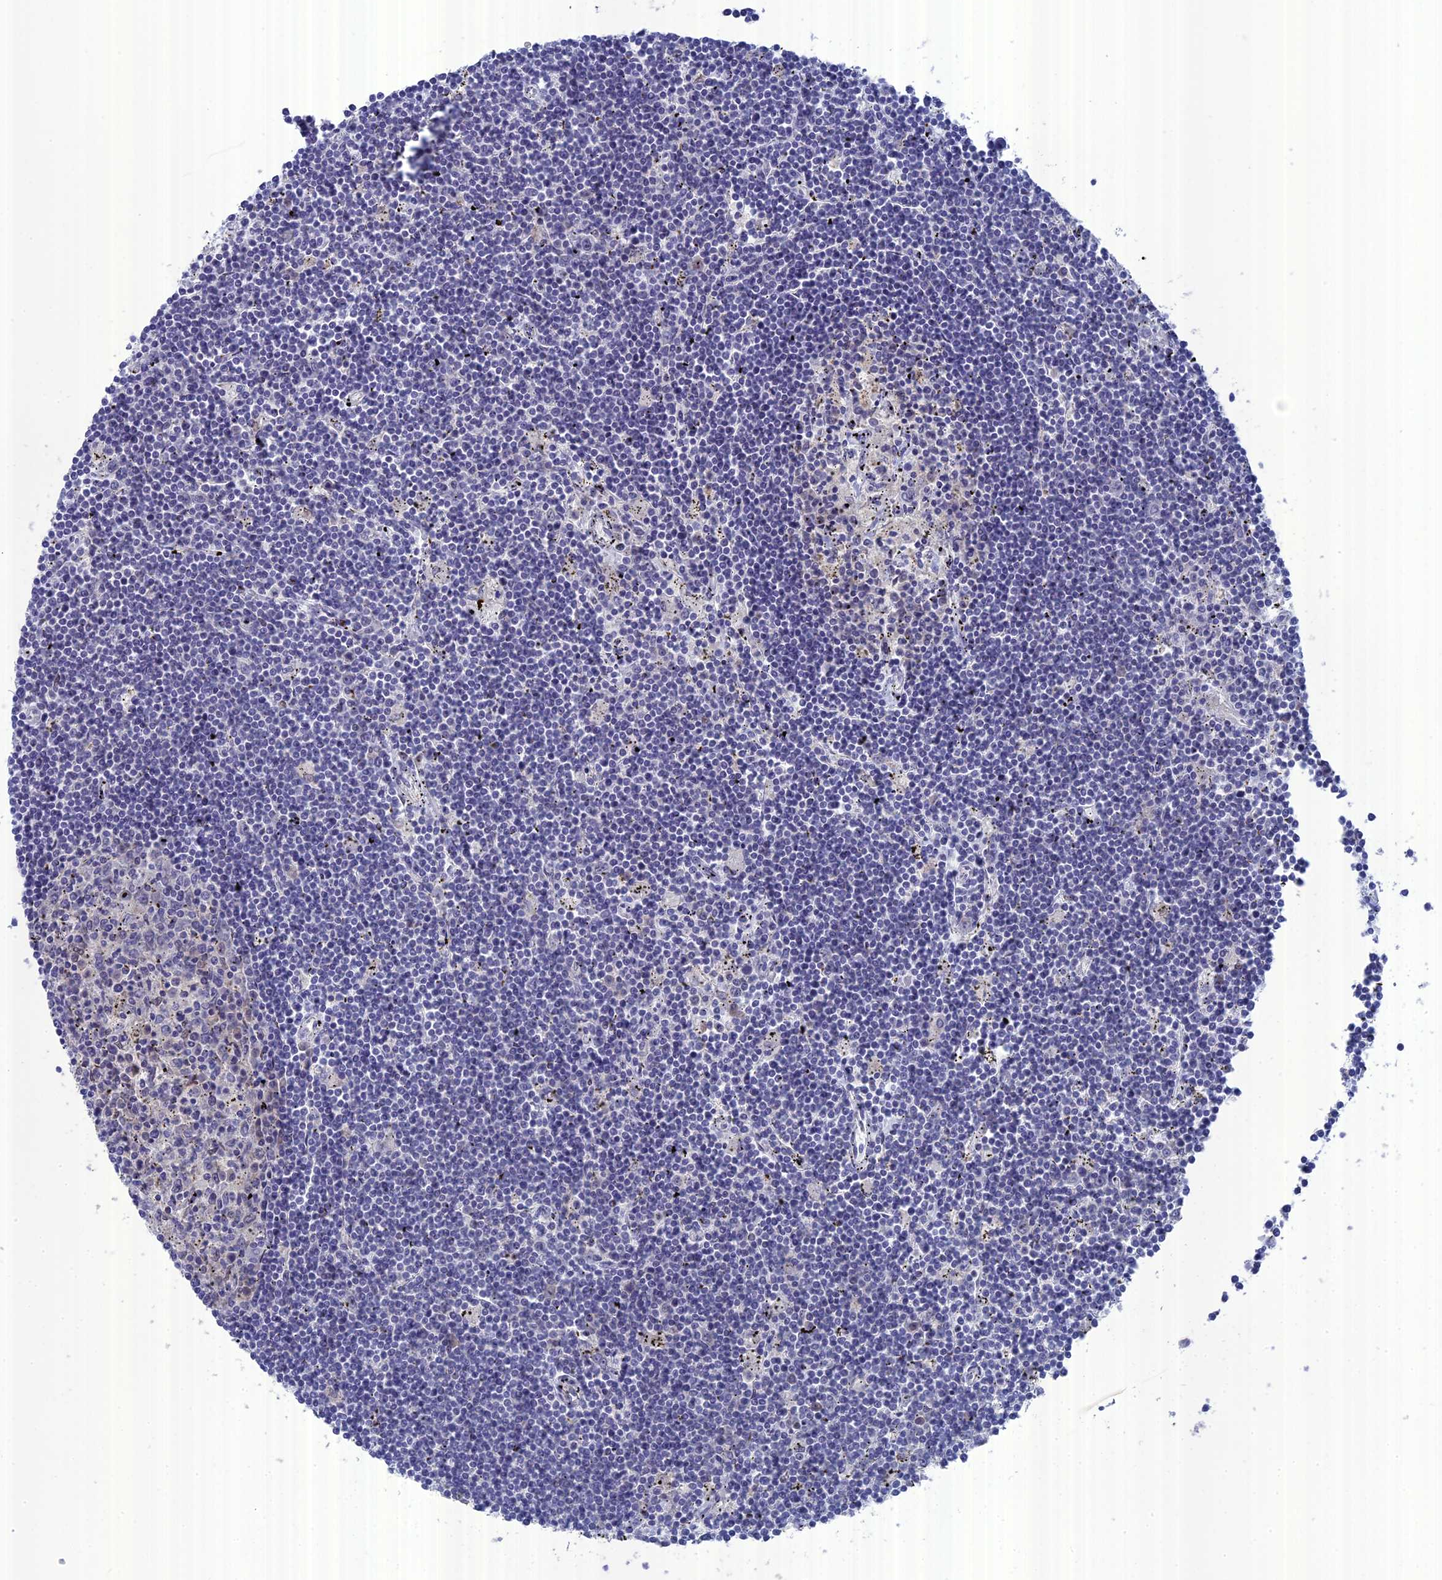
{"staining": {"intensity": "negative", "quantity": "none", "location": "none"}, "tissue": "lymphoma", "cell_type": "Tumor cells", "image_type": "cancer", "snomed": [{"axis": "morphology", "description": "Malignant lymphoma, non-Hodgkin's type, Low grade"}, {"axis": "topography", "description": "Spleen"}], "caption": "Immunohistochemistry image of human malignant lymphoma, non-Hodgkin's type (low-grade) stained for a protein (brown), which demonstrates no positivity in tumor cells.", "gene": "TMEM161A", "patient": {"sex": "male", "age": 76}}